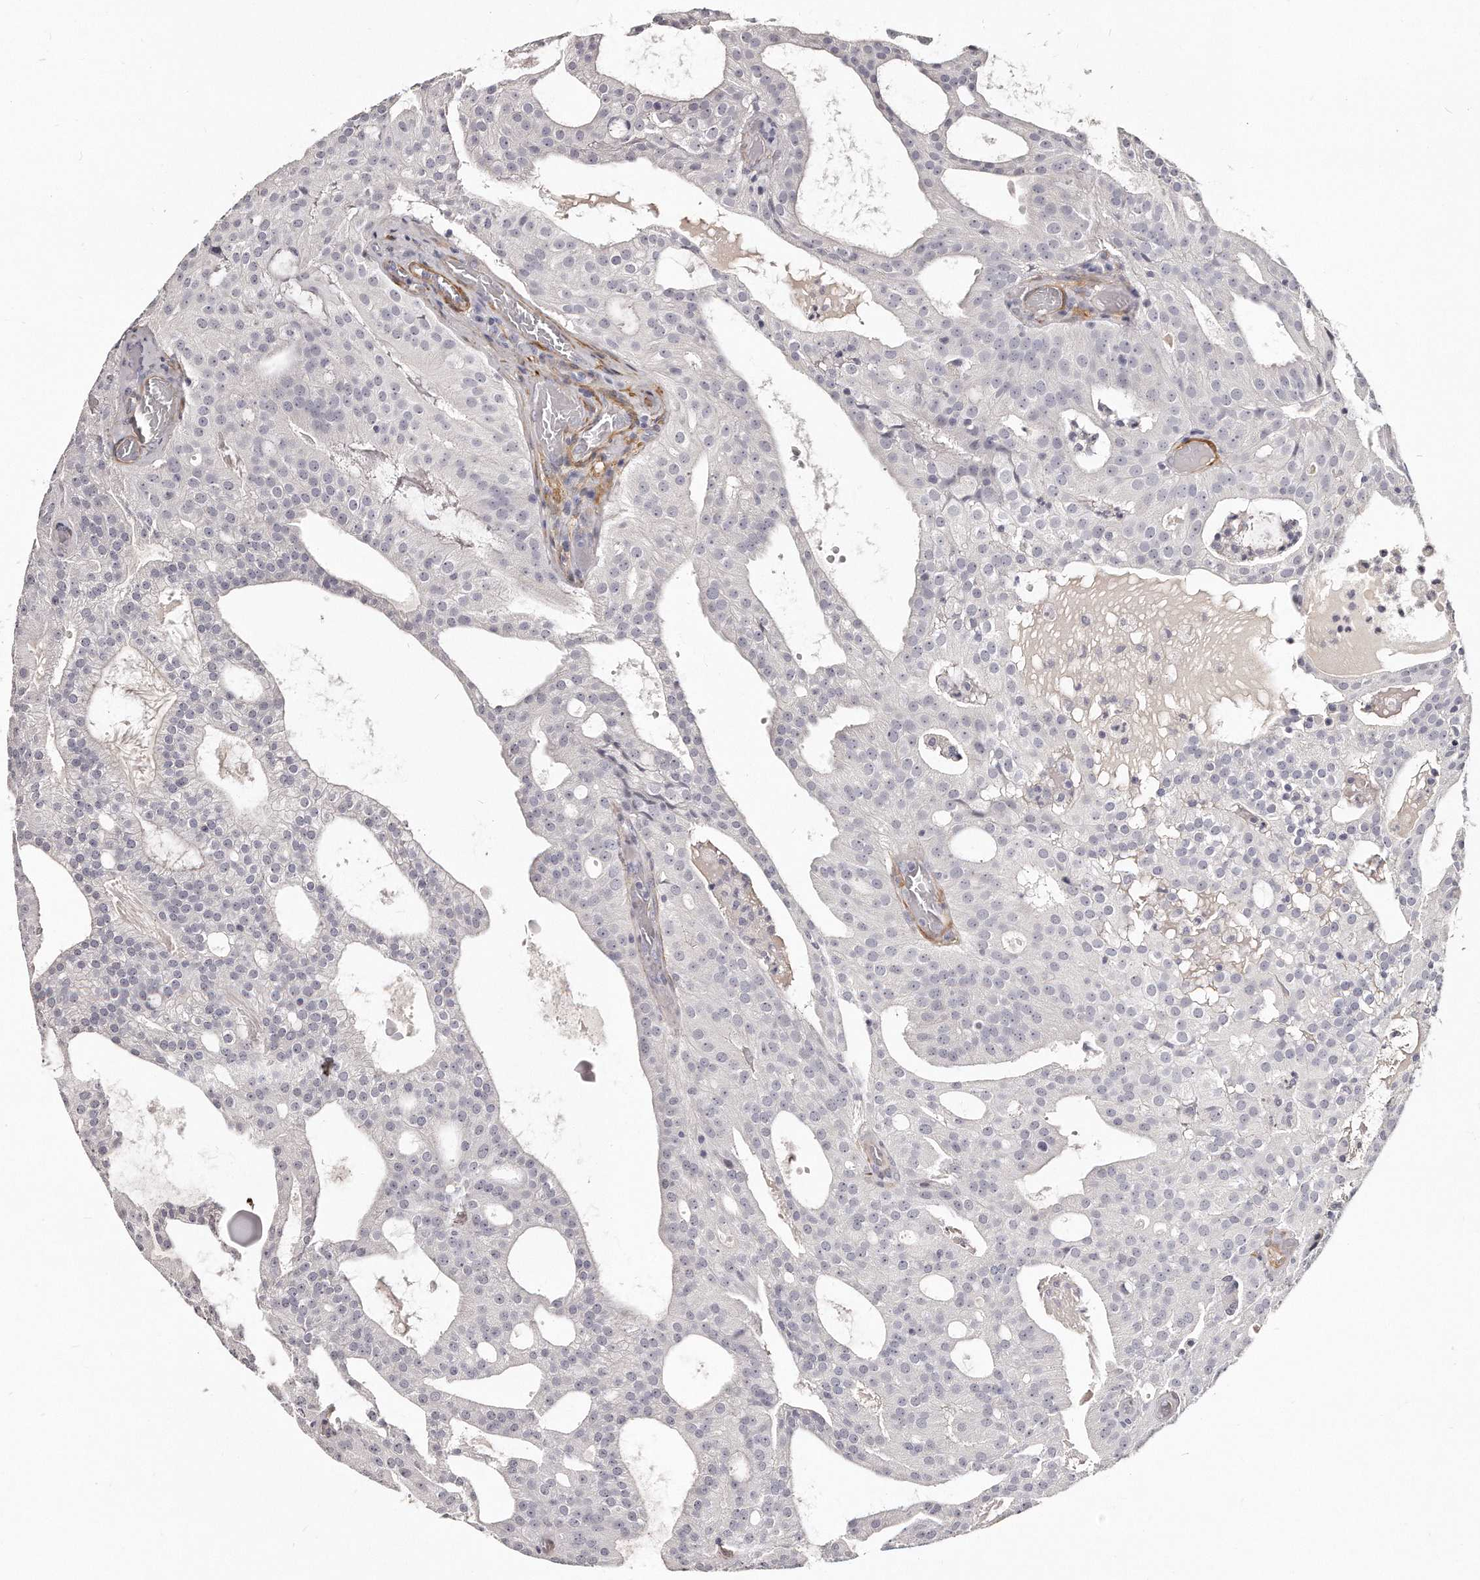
{"staining": {"intensity": "negative", "quantity": "none", "location": "none"}, "tissue": "prostate cancer", "cell_type": "Tumor cells", "image_type": "cancer", "snomed": [{"axis": "morphology", "description": "Adenocarcinoma, Medium grade"}, {"axis": "topography", "description": "Prostate"}], "caption": "The immunohistochemistry (IHC) image has no significant expression in tumor cells of prostate medium-grade adenocarcinoma tissue.", "gene": "LMOD1", "patient": {"sex": "male", "age": 88}}